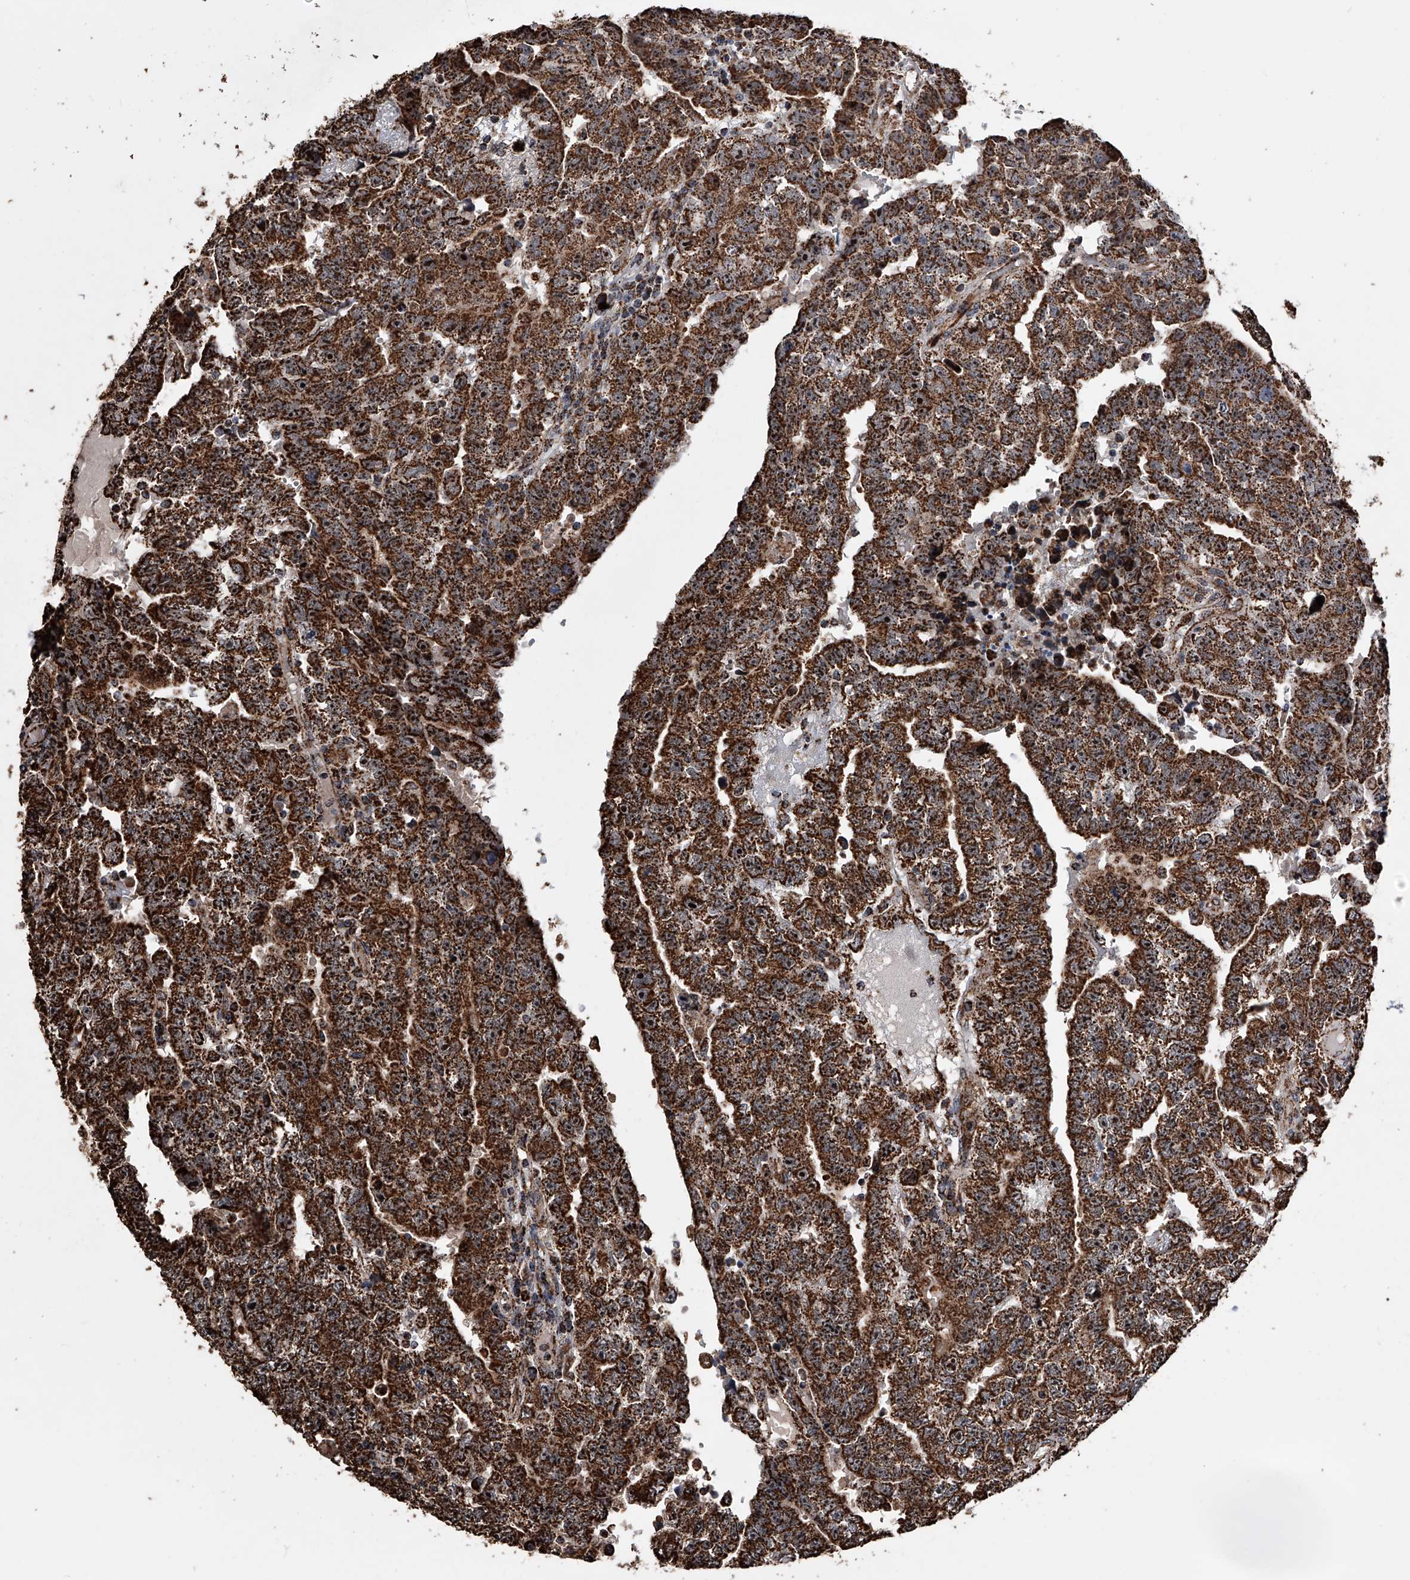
{"staining": {"intensity": "strong", "quantity": ">75%", "location": "cytoplasmic/membranous"}, "tissue": "testis cancer", "cell_type": "Tumor cells", "image_type": "cancer", "snomed": [{"axis": "morphology", "description": "Carcinoma, Embryonal, NOS"}, {"axis": "topography", "description": "Testis"}], "caption": "Immunohistochemistry histopathology image of neoplastic tissue: human testis cancer stained using immunohistochemistry (IHC) shows high levels of strong protein expression localized specifically in the cytoplasmic/membranous of tumor cells, appearing as a cytoplasmic/membranous brown color.", "gene": "SMPDL3A", "patient": {"sex": "male", "age": 25}}